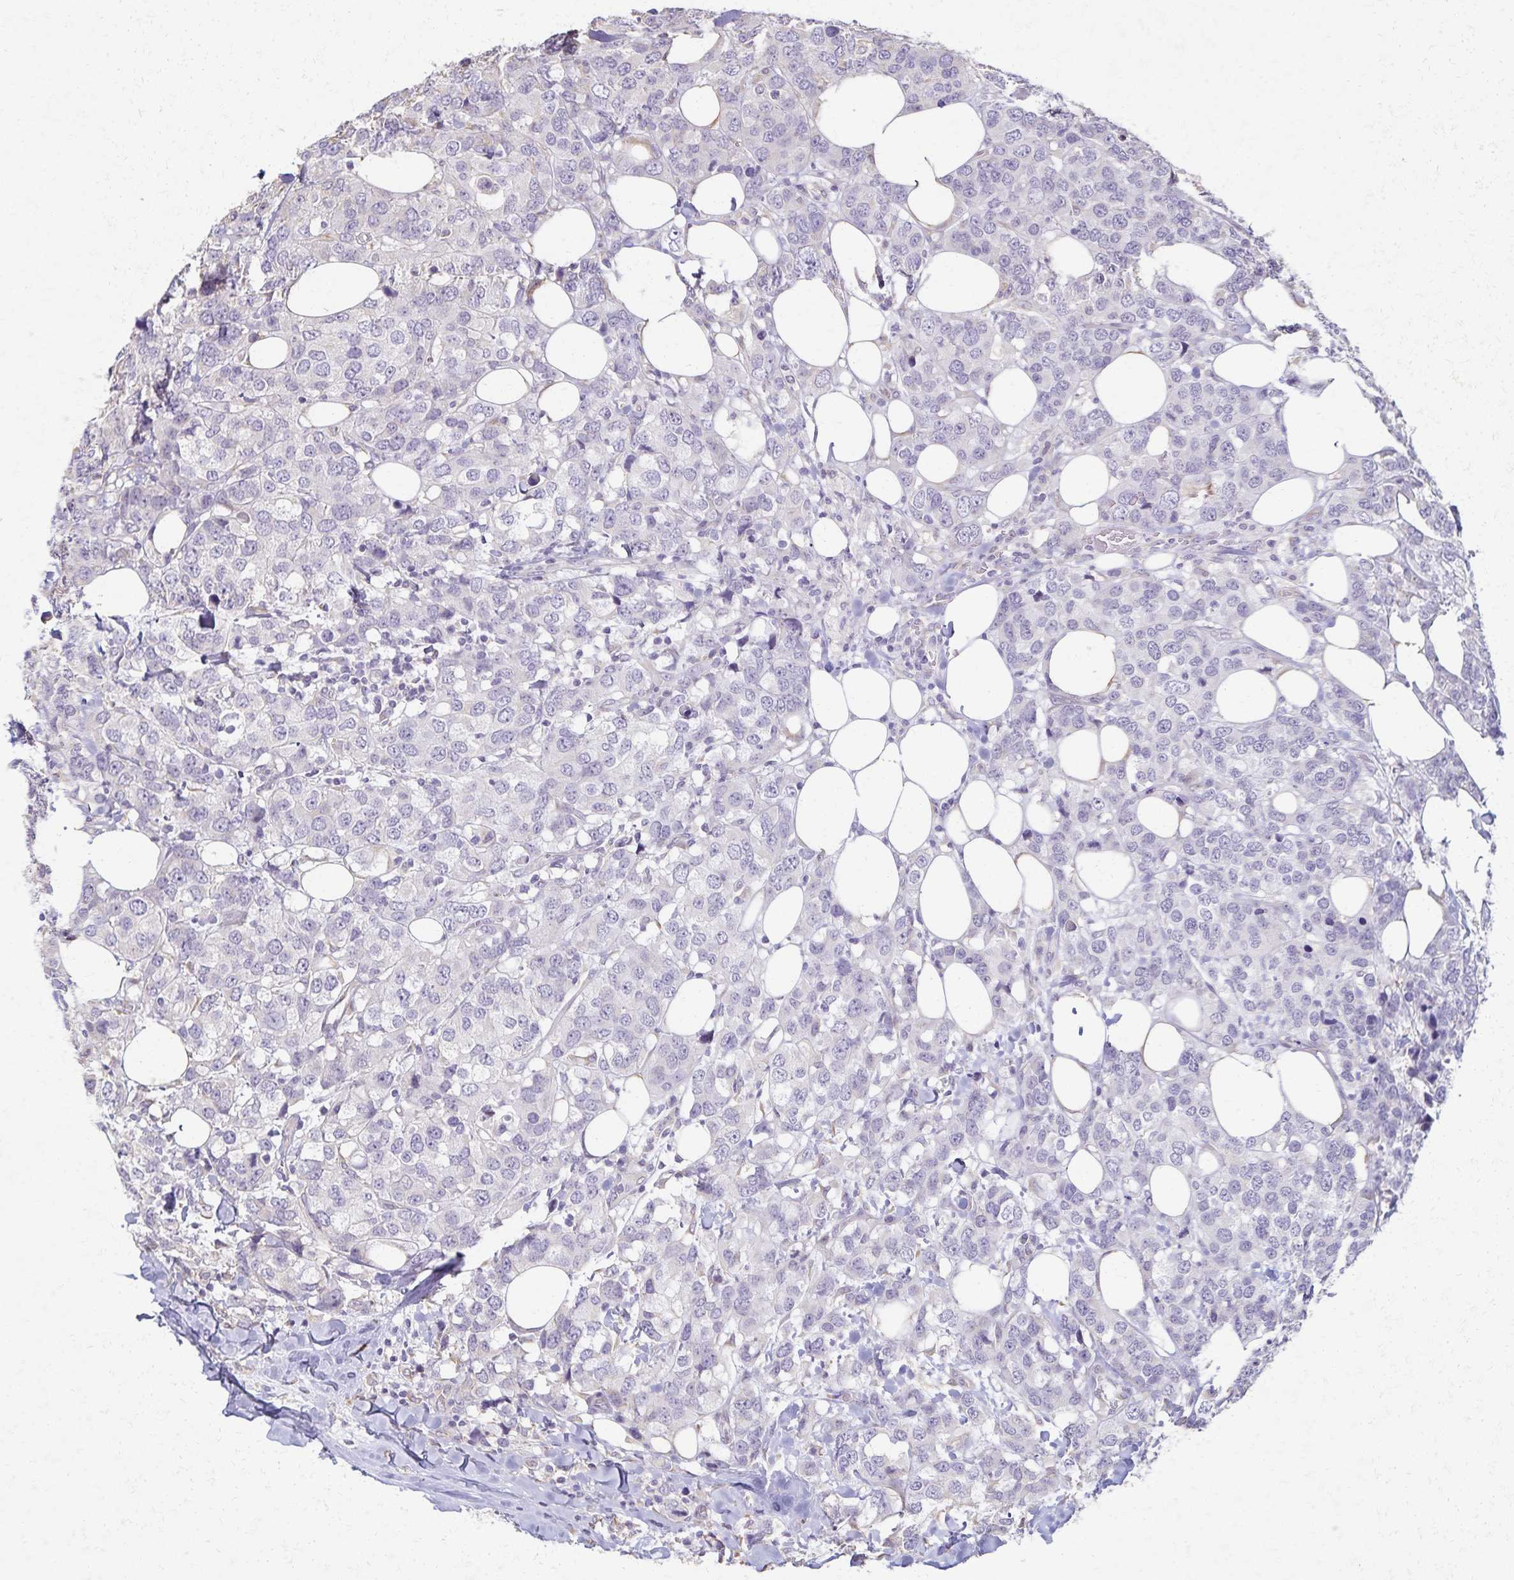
{"staining": {"intensity": "negative", "quantity": "none", "location": "none"}, "tissue": "breast cancer", "cell_type": "Tumor cells", "image_type": "cancer", "snomed": [{"axis": "morphology", "description": "Lobular carcinoma"}, {"axis": "topography", "description": "Breast"}], "caption": "IHC histopathology image of human breast cancer stained for a protein (brown), which displays no expression in tumor cells.", "gene": "KISS1", "patient": {"sex": "female", "age": 59}}